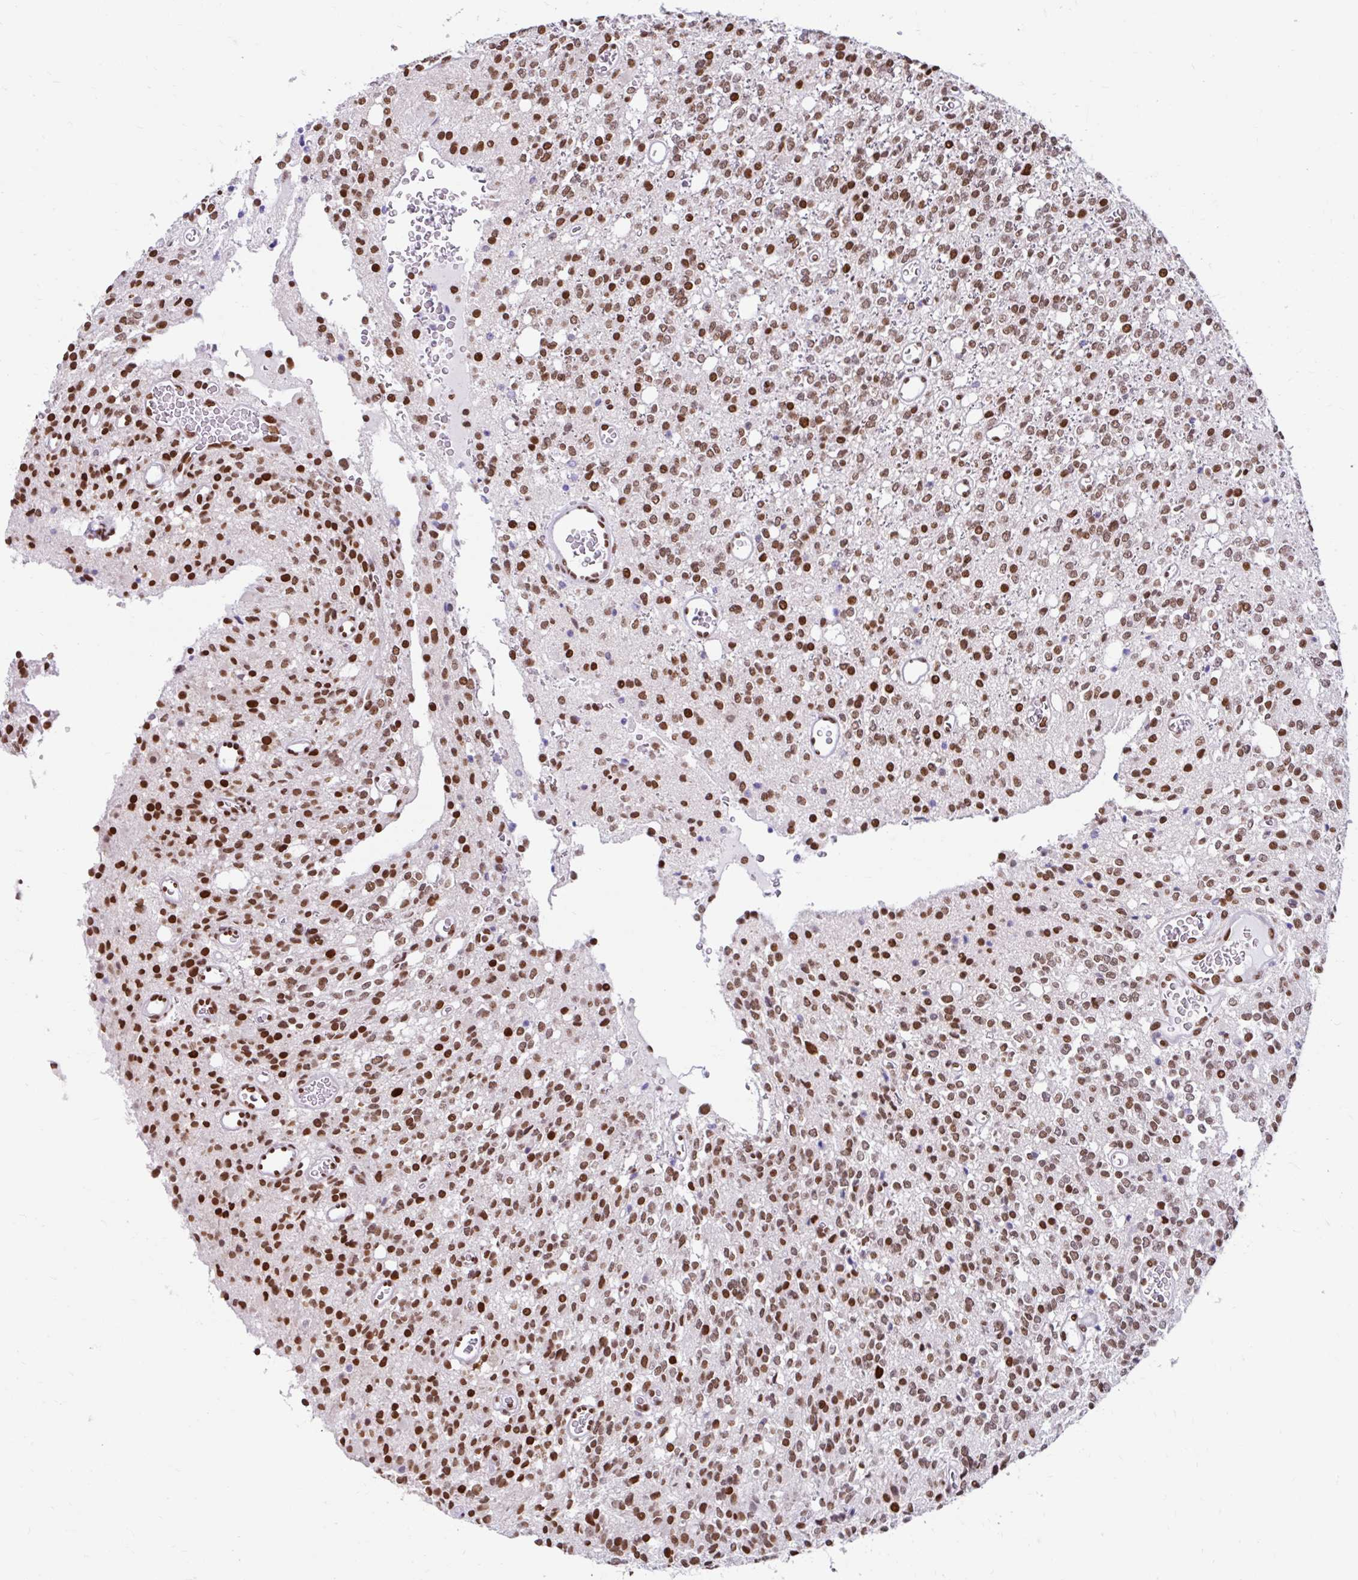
{"staining": {"intensity": "strong", "quantity": ">75%", "location": "nuclear"}, "tissue": "glioma", "cell_type": "Tumor cells", "image_type": "cancer", "snomed": [{"axis": "morphology", "description": "Glioma, malignant, High grade"}, {"axis": "topography", "description": "Brain"}], "caption": "DAB (3,3'-diaminobenzidine) immunohistochemical staining of human malignant high-grade glioma exhibits strong nuclear protein positivity in about >75% of tumor cells. The protein is stained brown, and the nuclei are stained in blue (DAB IHC with brightfield microscopy, high magnification).", "gene": "KHDRBS1", "patient": {"sex": "male", "age": 34}}